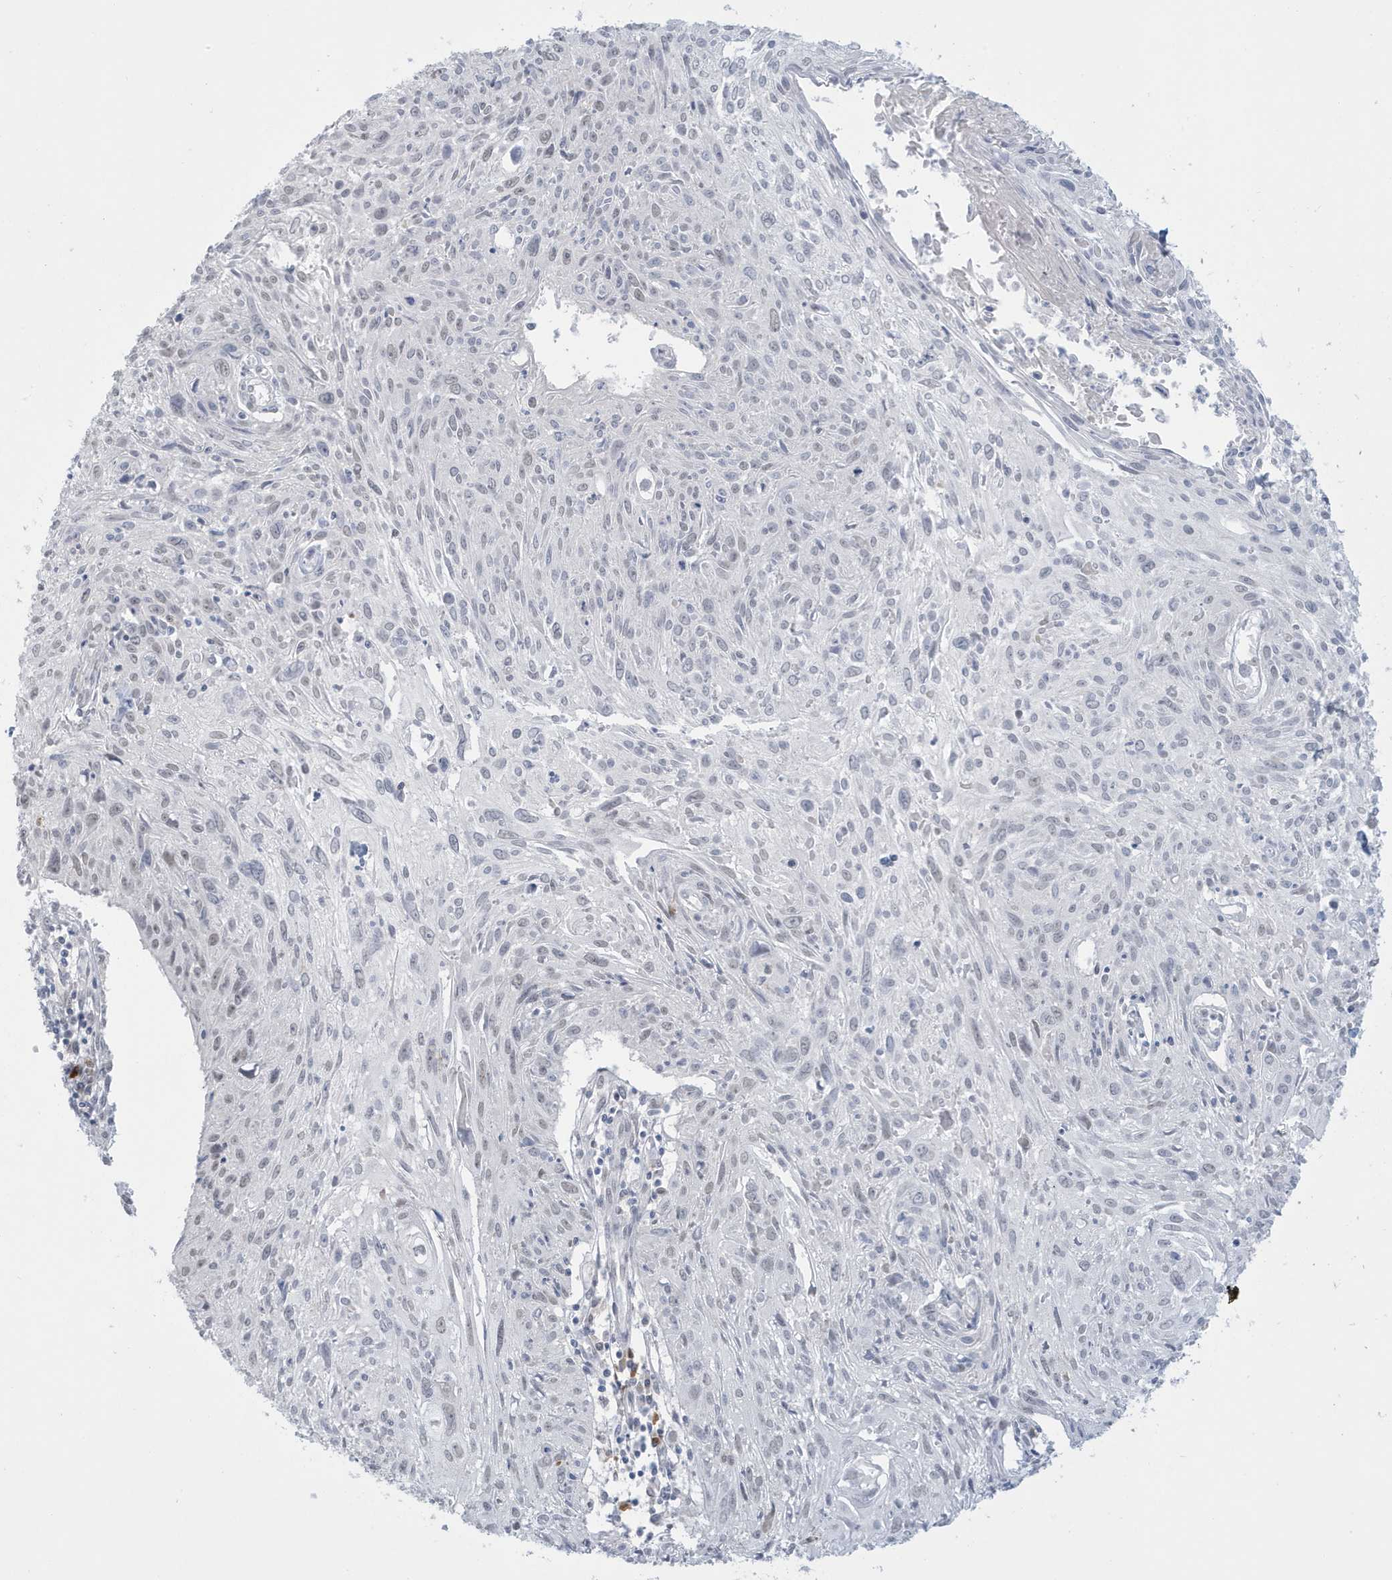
{"staining": {"intensity": "negative", "quantity": "none", "location": "none"}, "tissue": "cervical cancer", "cell_type": "Tumor cells", "image_type": "cancer", "snomed": [{"axis": "morphology", "description": "Squamous cell carcinoma, NOS"}, {"axis": "topography", "description": "Cervix"}], "caption": "Tumor cells show no significant protein expression in cervical squamous cell carcinoma.", "gene": "HERC6", "patient": {"sex": "female", "age": 51}}